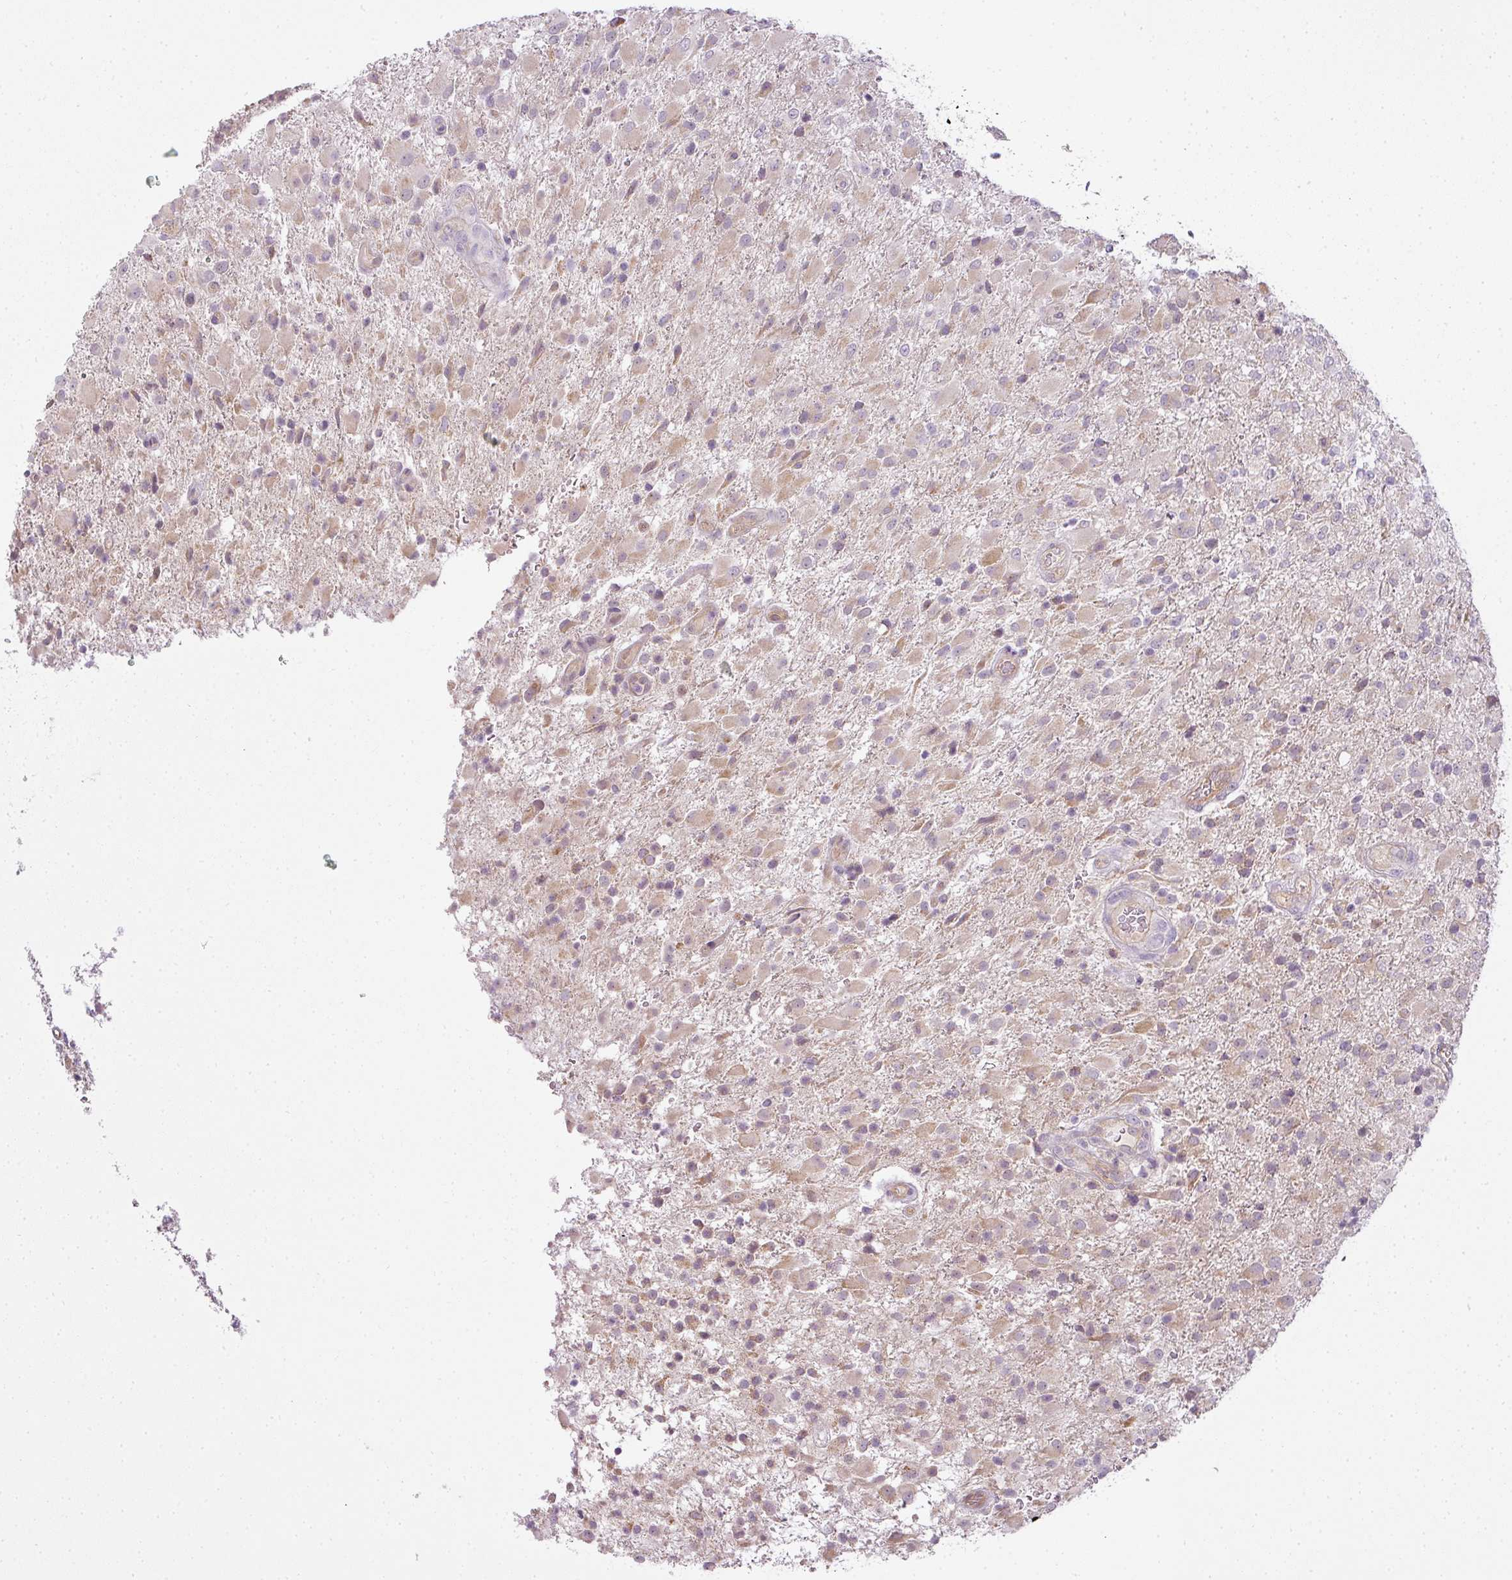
{"staining": {"intensity": "negative", "quantity": "none", "location": "none"}, "tissue": "glioma", "cell_type": "Tumor cells", "image_type": "cancer", "snomed": [{"axis": "morphology", "description": "Glioma, malignant, Low grade"}, {"axis": "topography", "description": "Brain"}], "caption": "There is no significant staining in tumor cells of glioma.", "gene": "LY75", "patient": {"sex": "male", "age": 65}}